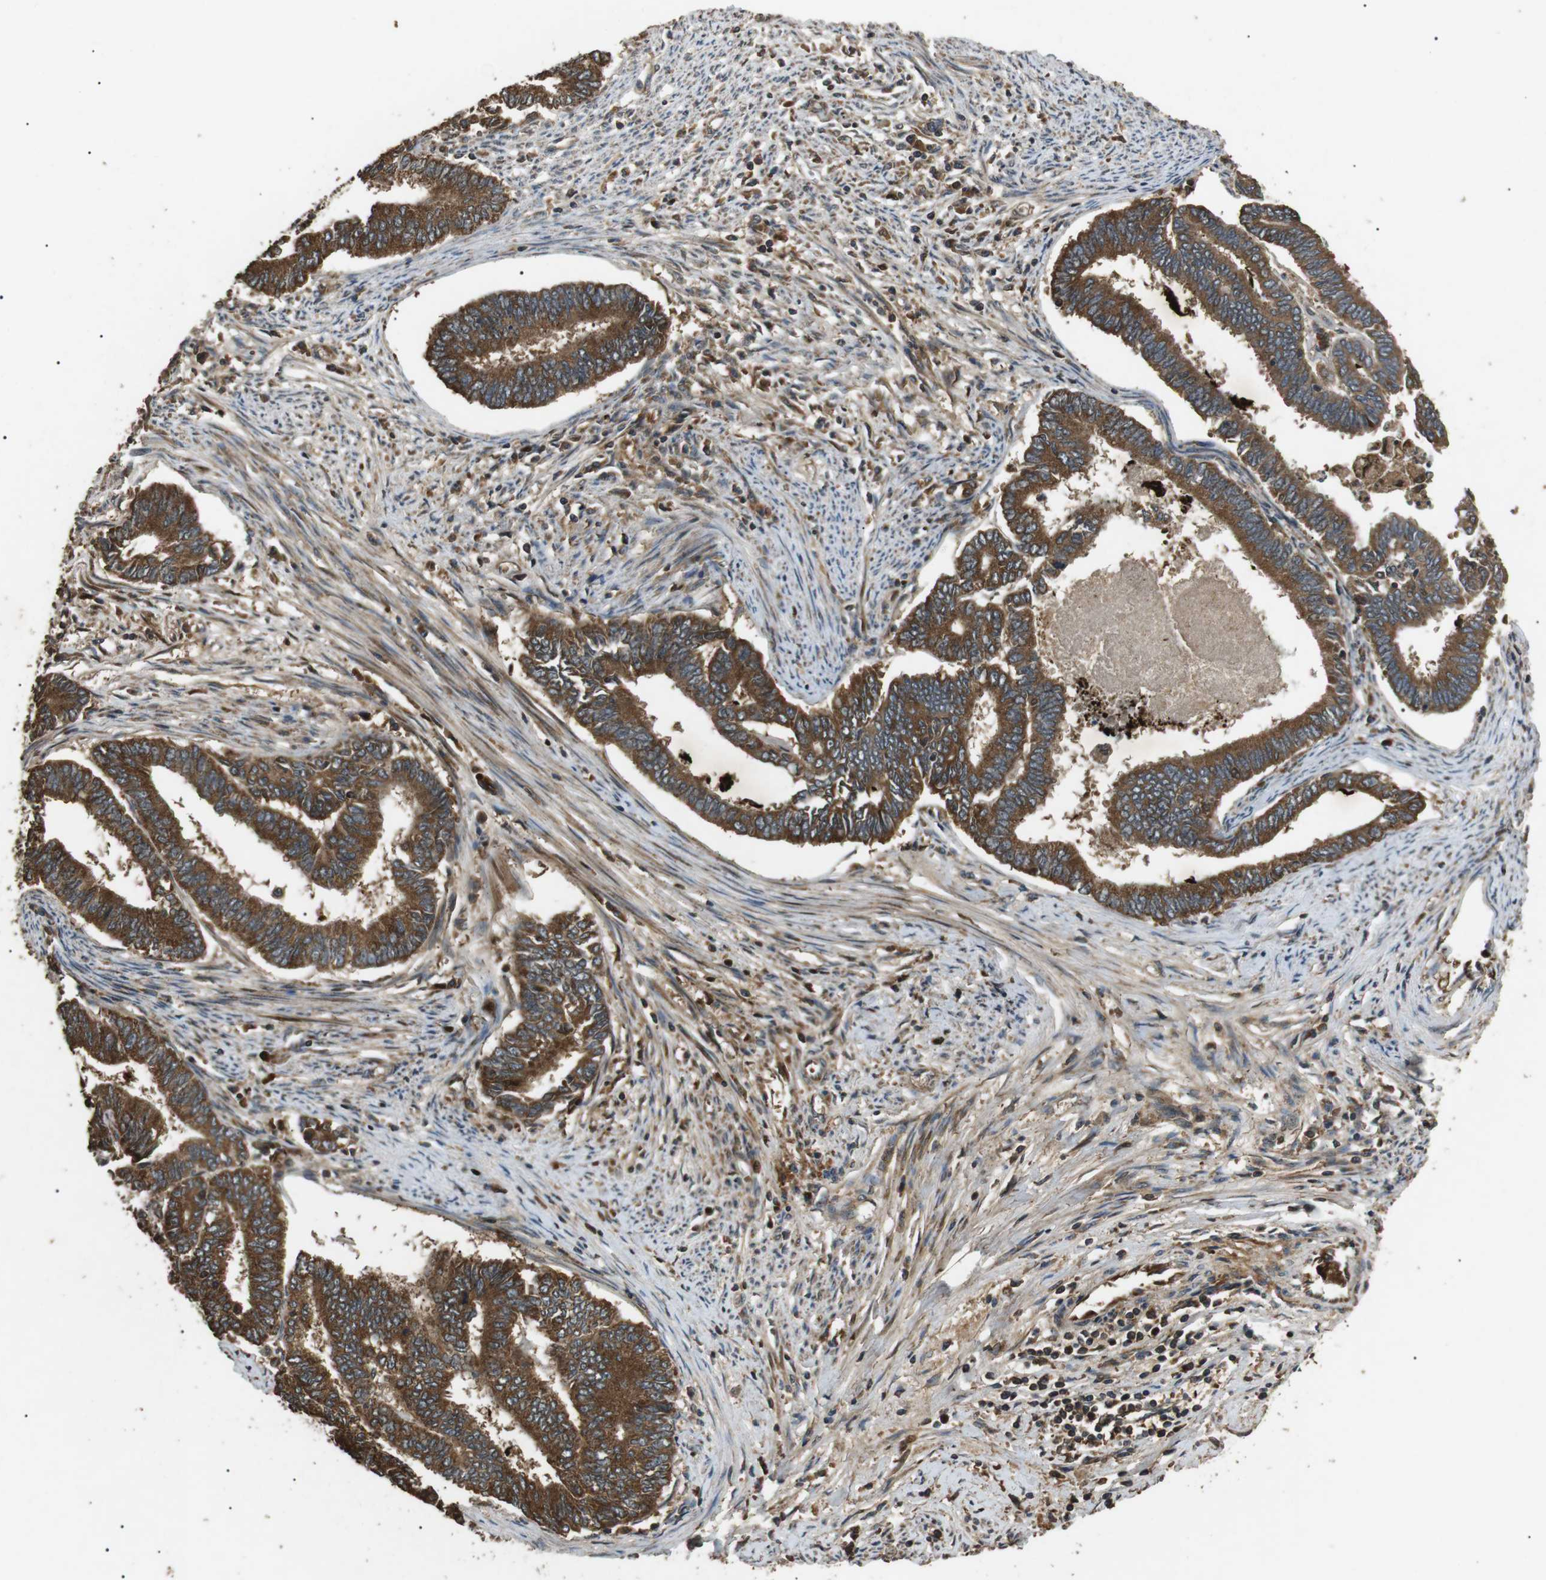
{"staining": {"intensity": "strong", "quantity": ">75%", "location": "cytoplasmic/membranous"}, "tissue": "endometrial cancer", "cell_type": "Tumor cells", "image_type": "cancer", "snomed": [{"axis": "morphology", "description": "Adenocarcinoma, NOS"}, {"axis": "topography", "description": "Endometrium"}], "caption": "Endometrial cancer tissue reveals strong cytoplasmic/membranous expression in about >75% of tumor cells", "gene": "TBC1D15", "patient": {"sex": "female", "age": 86}}